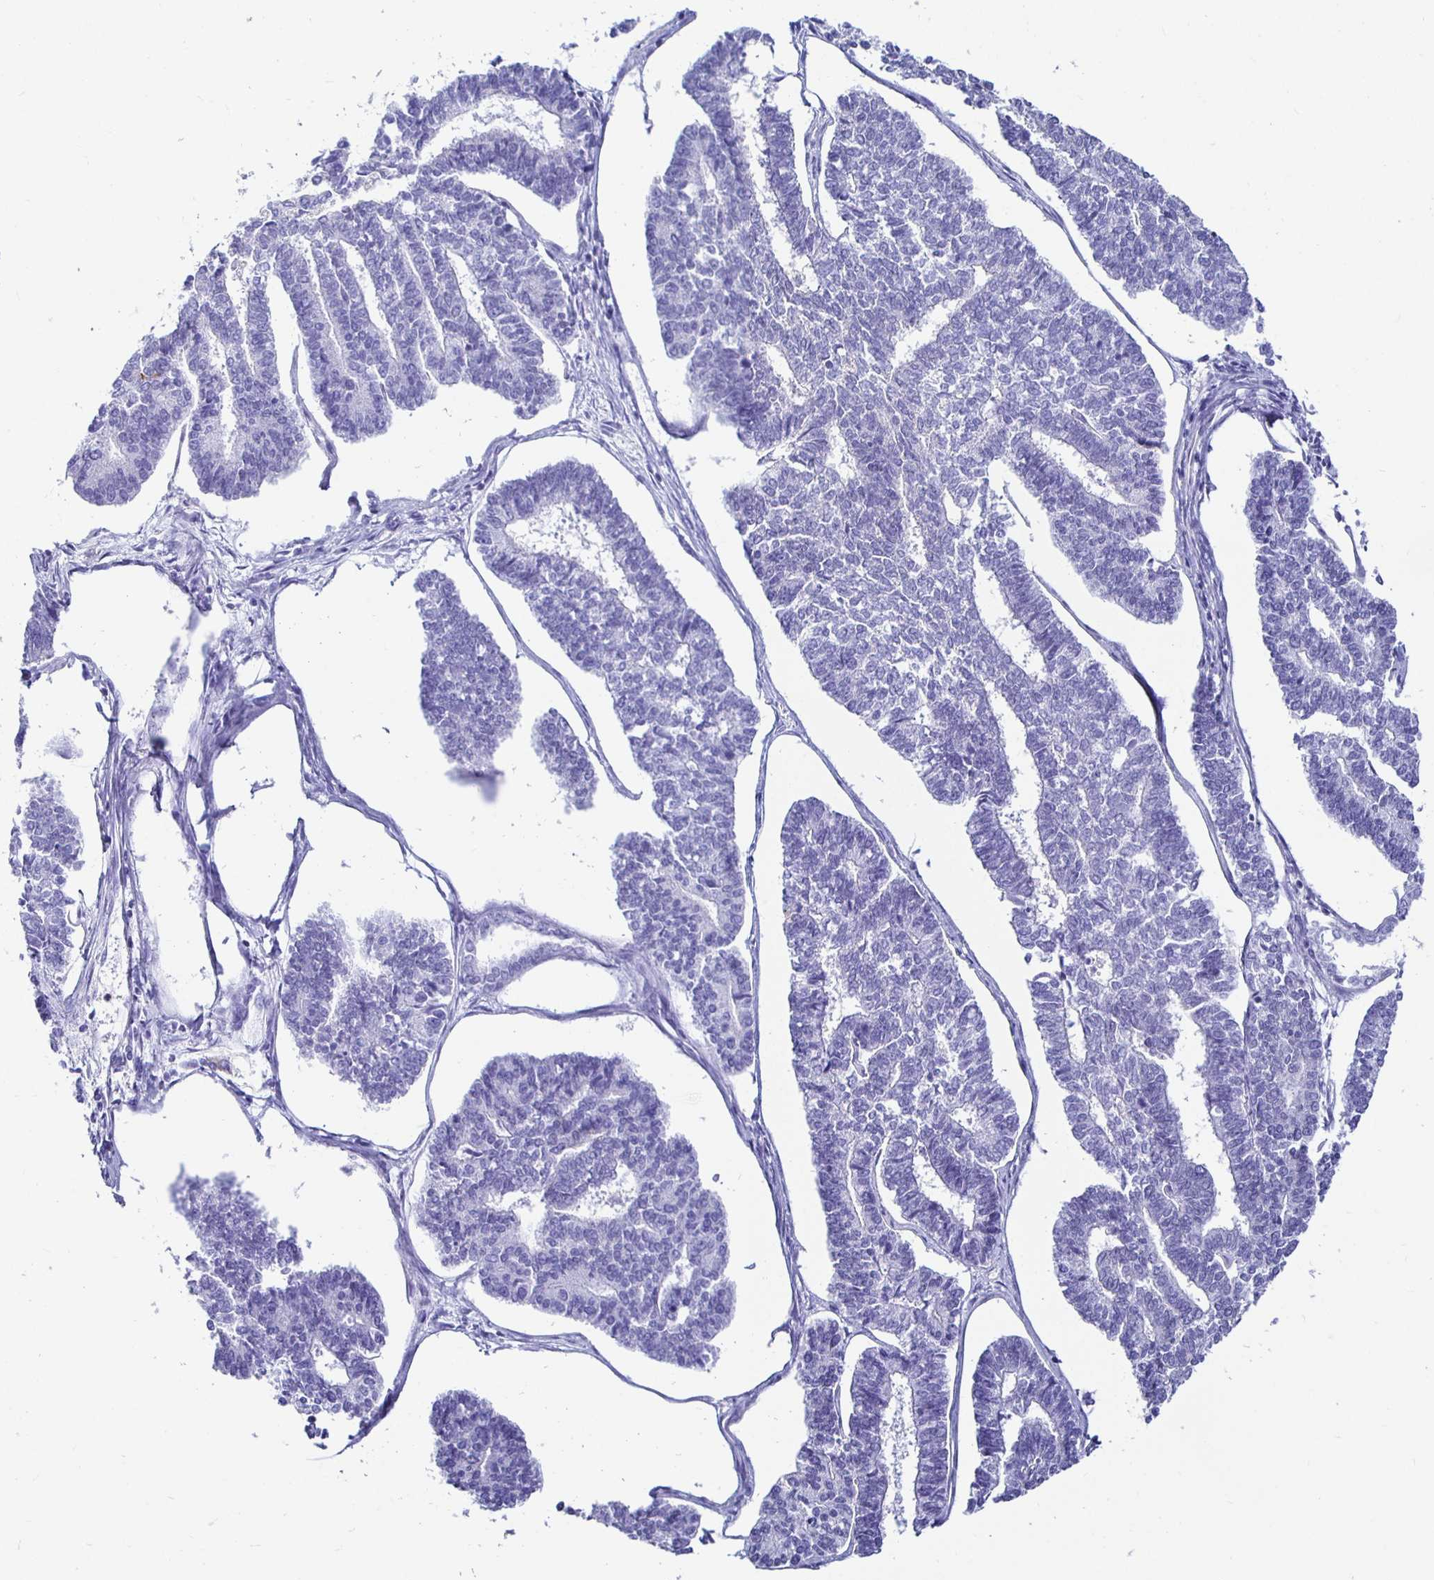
{"staining": {"intensity": "negative", "quantity": "none", "location": "none"}, "tissue": "endometrial cancer", "cell_type": "Tumor cells", "image_type": "cancer", "snomed": [{"axis": "morphology", "description": "Adenocarcinoma, NOS"}, {"axis": "topography", "description": "Endometrium"}], "caption": "This is an IHC histopathology image of adenocarcinoma (endometrial). There is no expression in tumor cells.", "gene": "UMOD", "patient": {"sex": "female", "age": 70}}